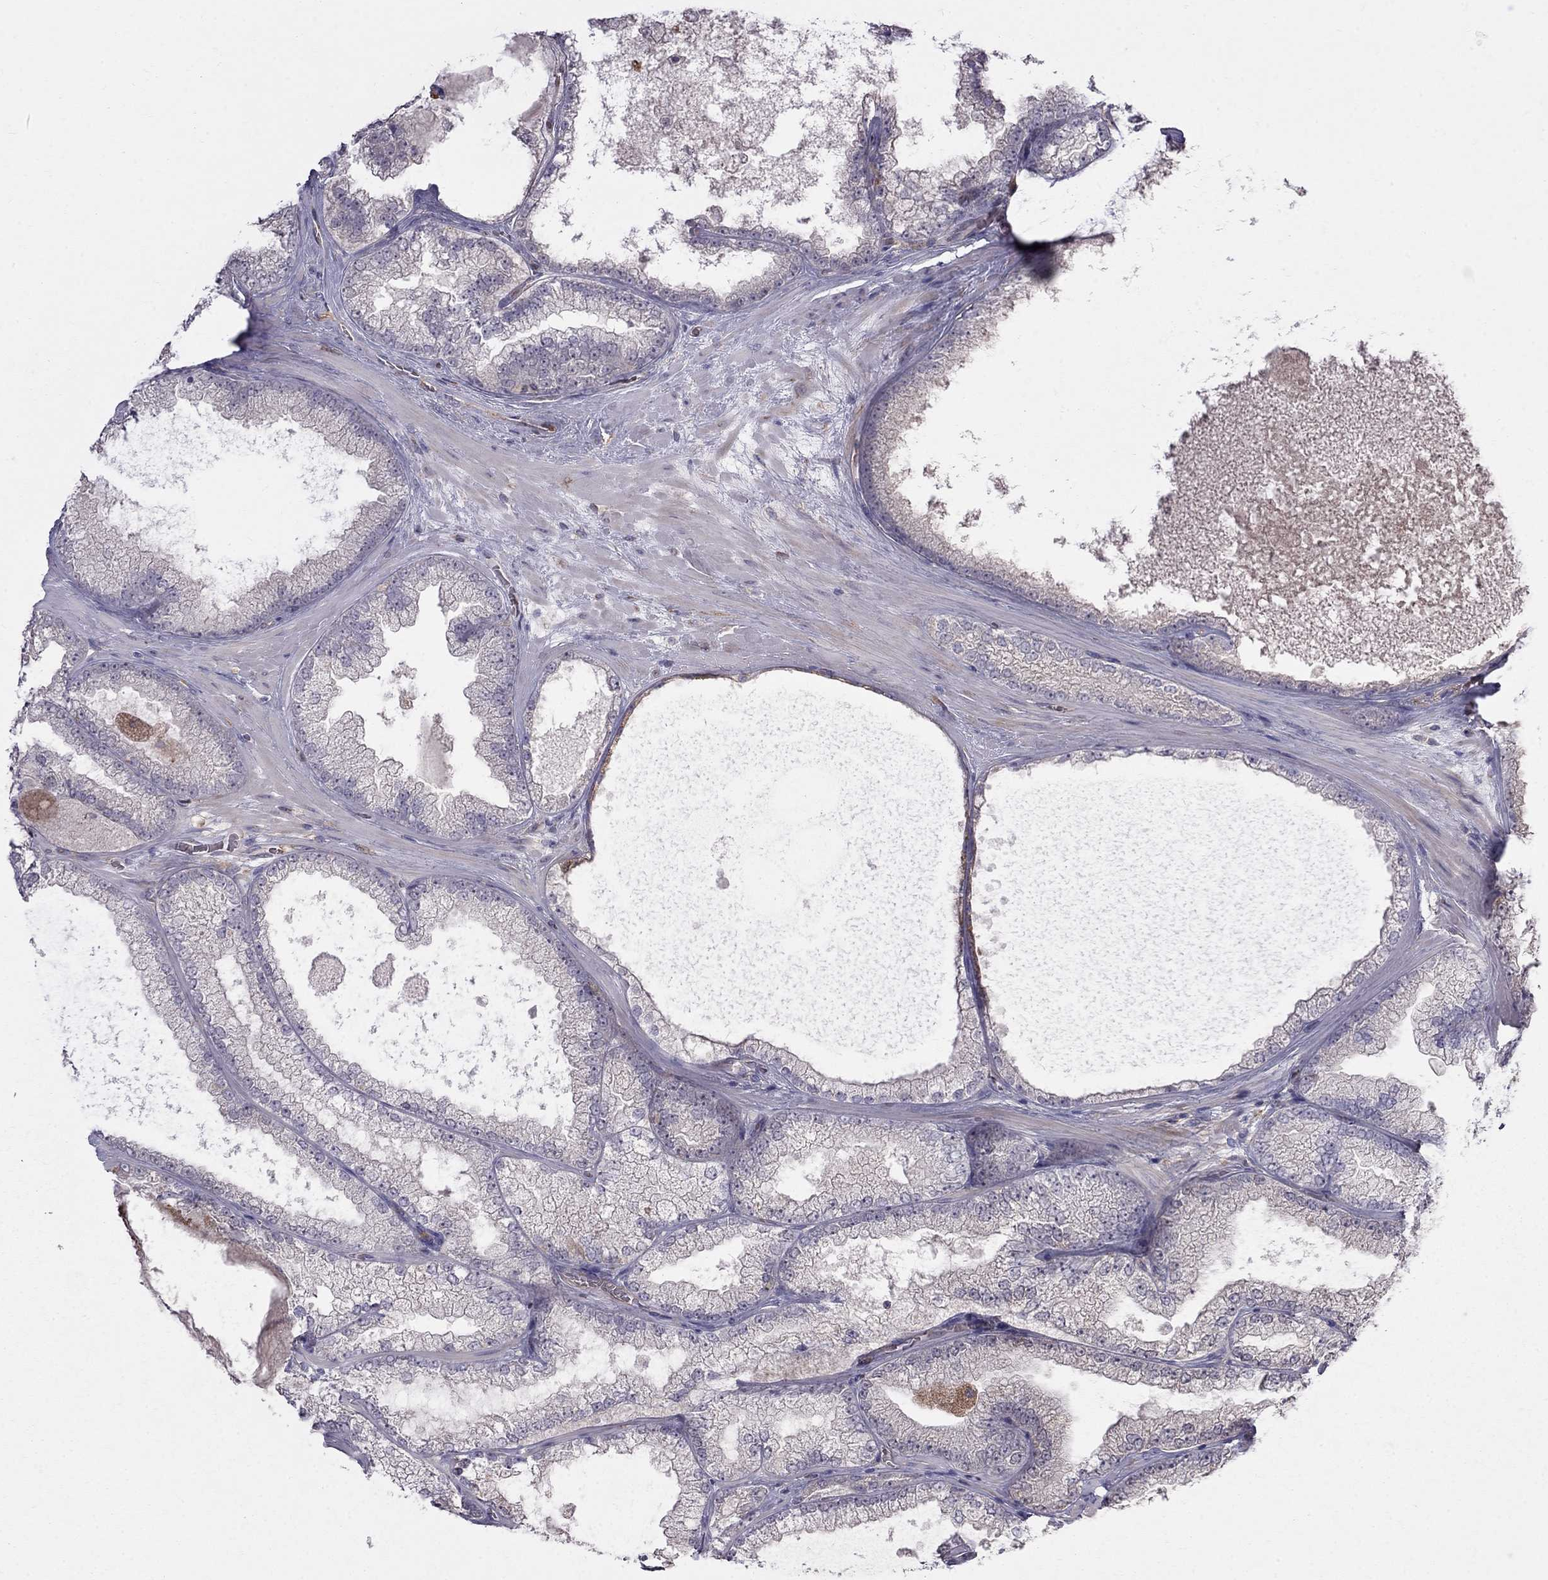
{"staining": {"intensity": "negative", "quantity": "none", "location": "none"}, "tissue": "prostate cancer", "cell_type": "Tumor cells", "image_type": "cancer", "snomed": [{"axis": "morphology", "description": "Adenocarcinoma, Low grade"}, {"axis": "topography", "description": "Prostate"}], "caption": "High power microscopy photomicrograph of an immunohistochemistry (IHC) image of prostate cancer, revealing no significant positivity in tumor cells. (Immunohistochemistry (ihc), brightfield microscopy, high magnification).", "gene": "EIF4E3", "patient": {"sex": "male", "age": 57}}